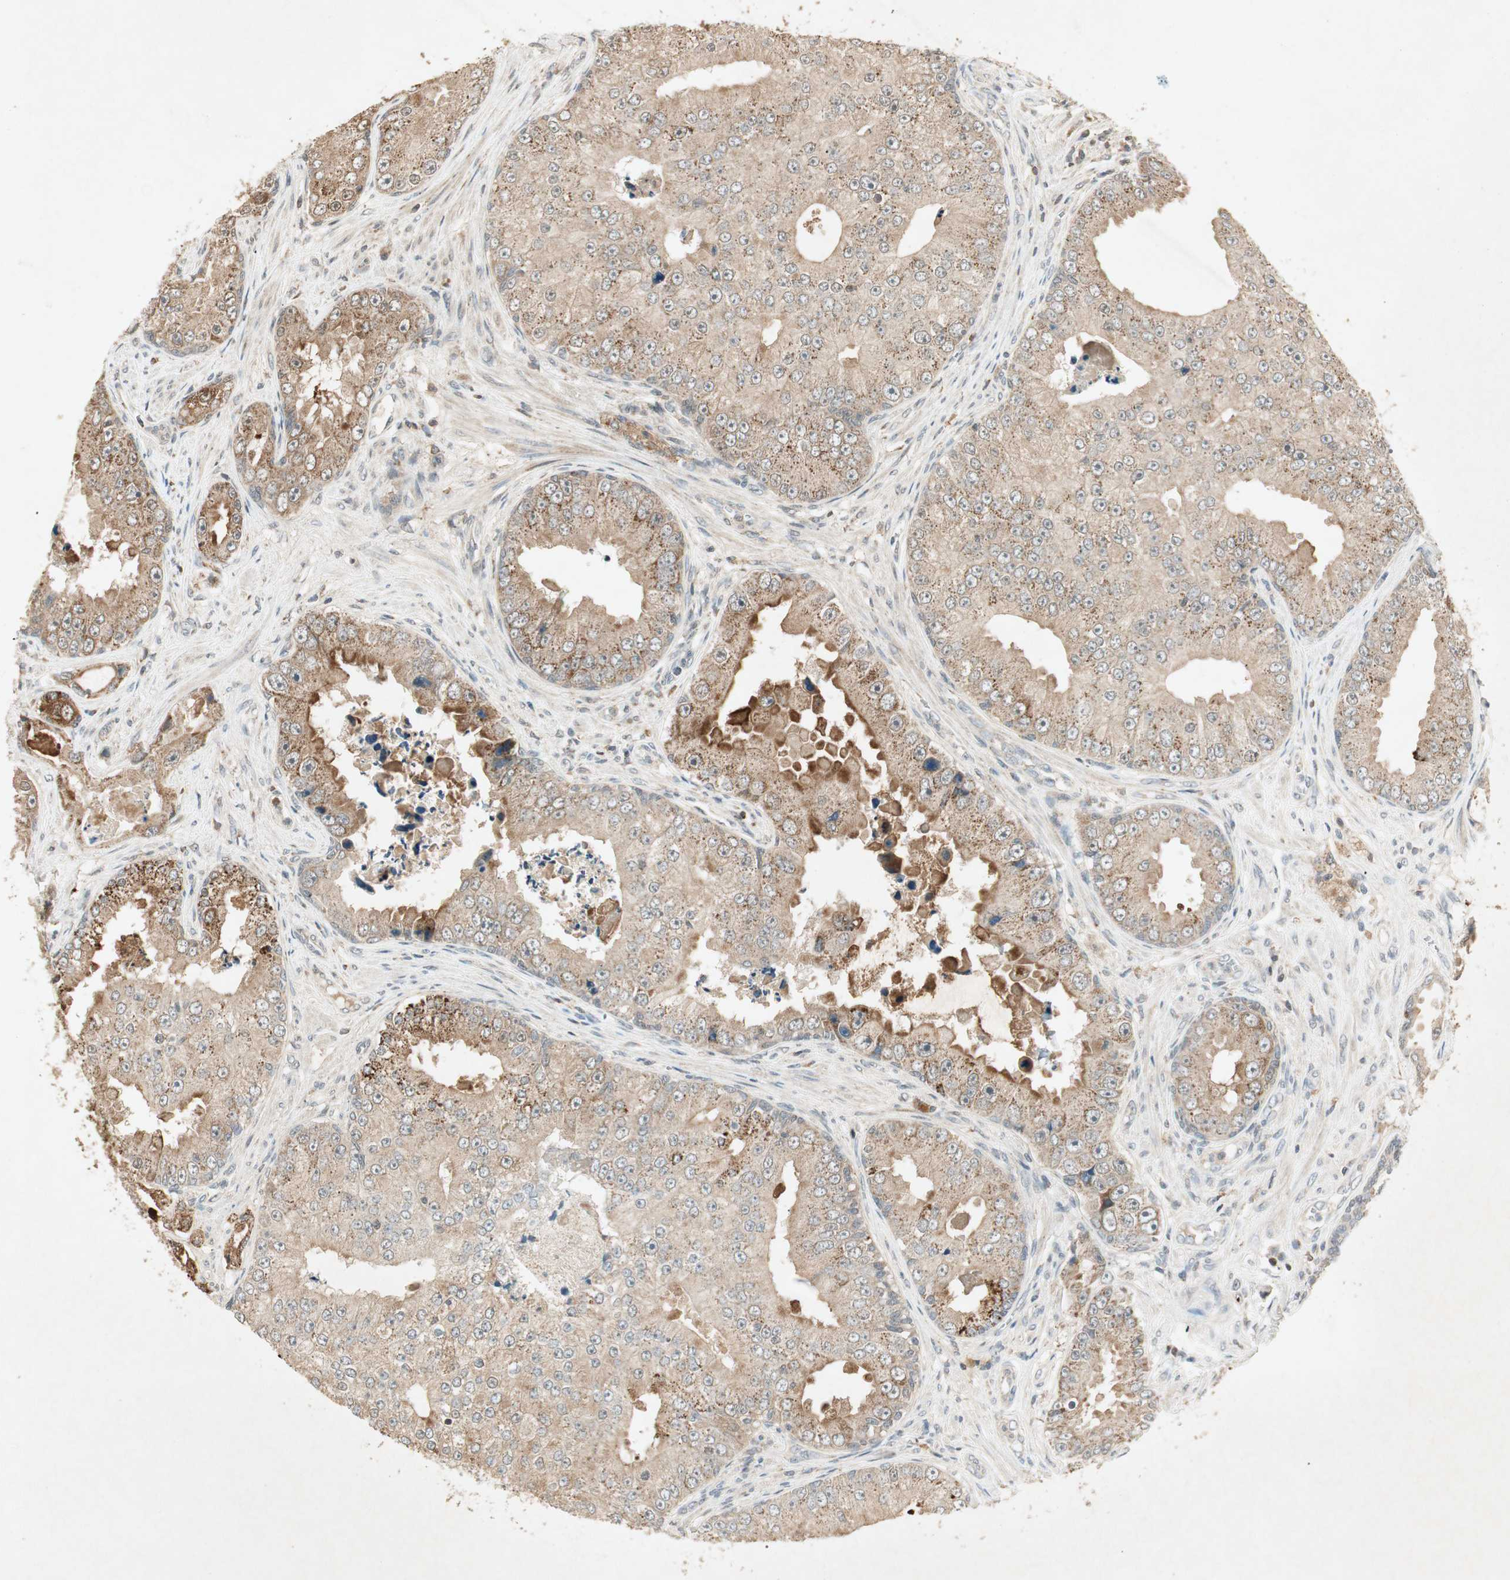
{"staining": {"intensity": "moderate", "quantity": ">75%", "location": "cytoplasmic/membranous"}, "tissue": "prostate cancer", "cell_type": "Tumor cells", "image_type": "cancer", "snomed": [{"axis": "morphology", "description": "Adenocarcinoma, High grade"}, {"axis": "topography", "description": "Prostate"}], "caption": "Adenocarcinoma (high-grade) (prostate) stained for a protein (brown) shows moderate cytoplasmic/membranous positive expression in approximately >75% of tumor cells.", "gene": "USP2", "patient": {"sex": "male", "age": 73}}